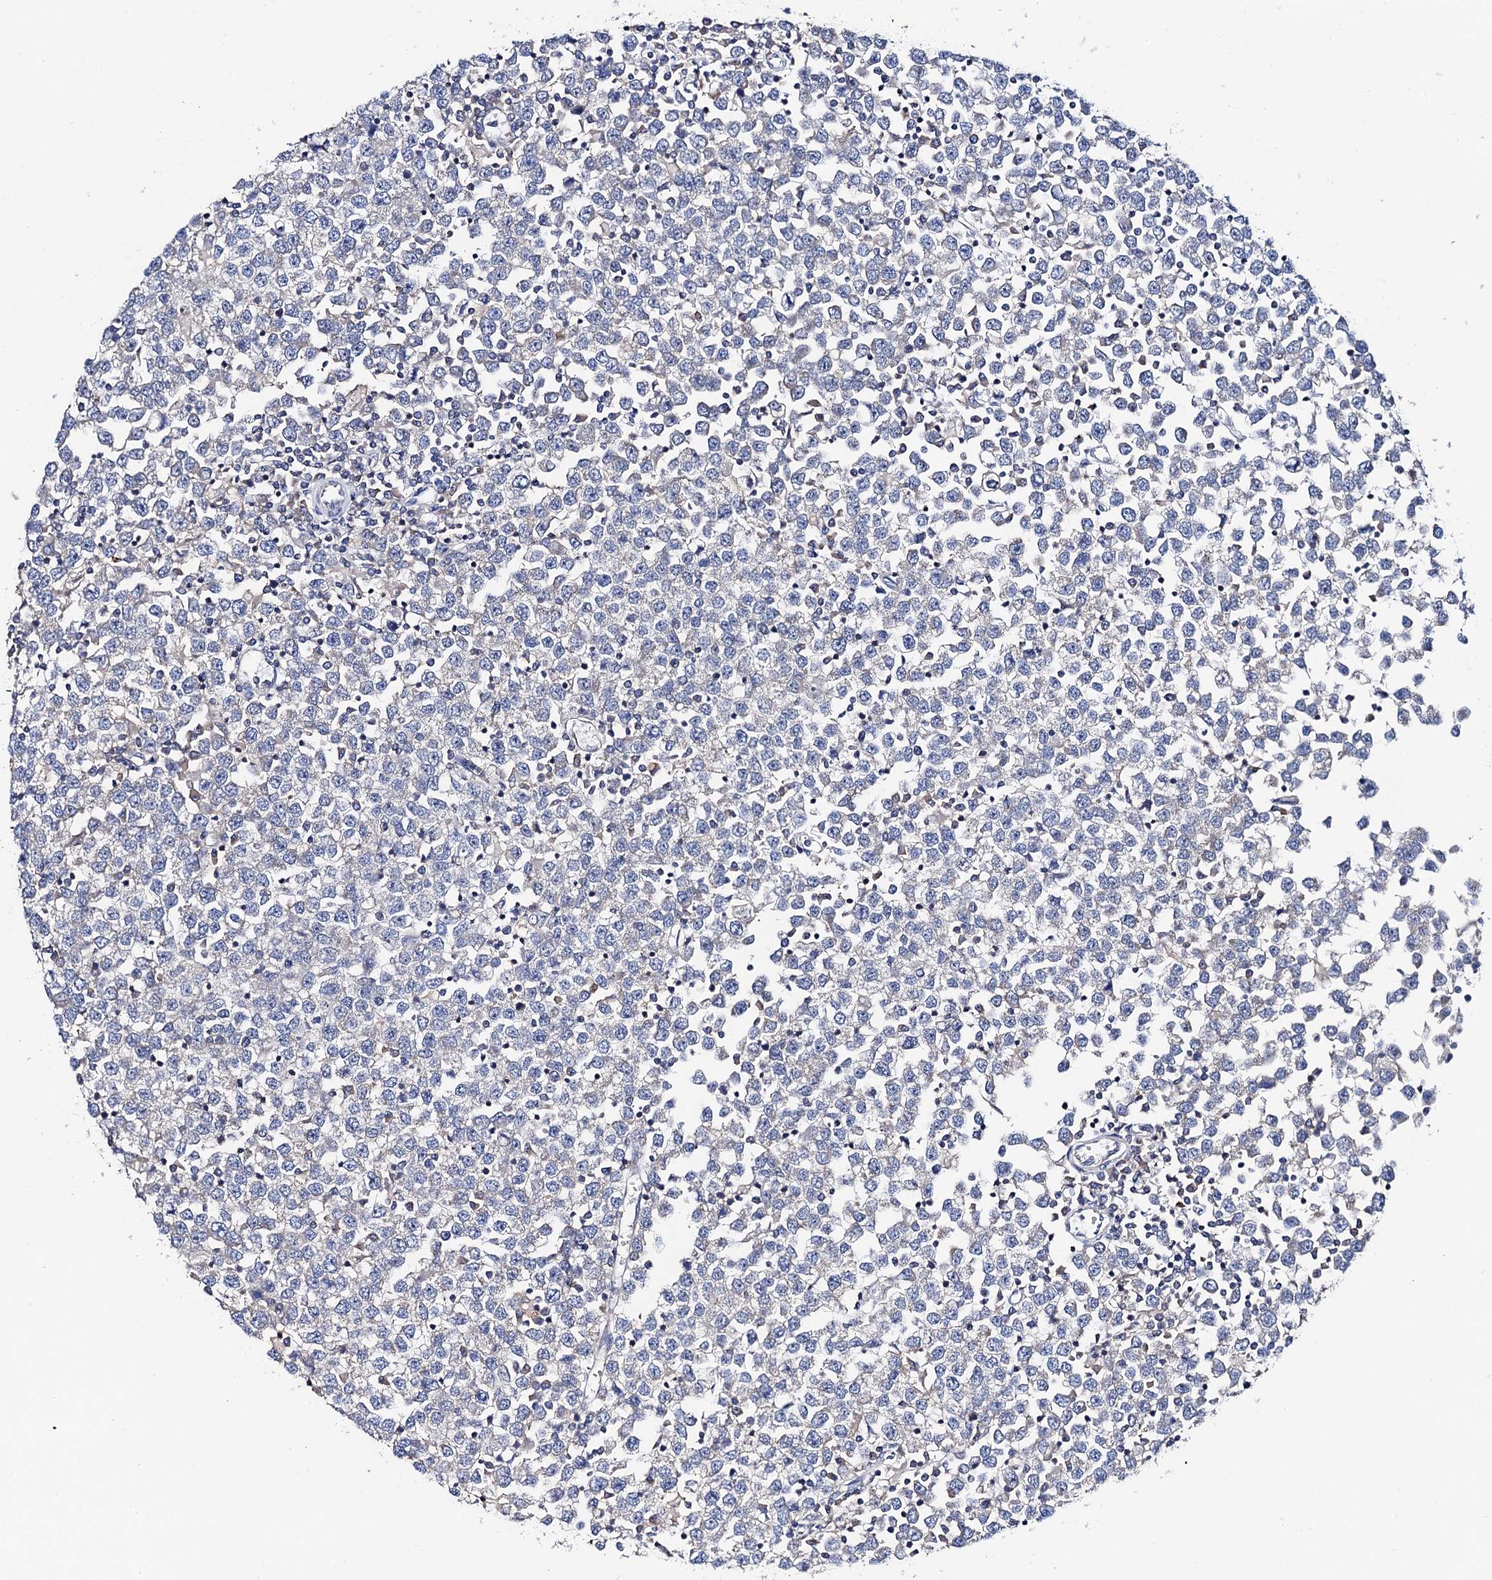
{"staining": {"intensity": "negative", "quantity": "none", "location": "none"}, "tissue": "testis cancer", "cell_type": "Tumor cells", "image_type": "cancer", "snomed": [{"axis": "morphology", "description": "Seminoma, NOS"}, {"axis": "topography", "description": "Testis"}], "caption": "Immunohistochemistry of human seminoma (testis) demonstrates no staining in tumor cells.", "gene": "MRPL48", "patient": {"sex": "male", "age": 65}}